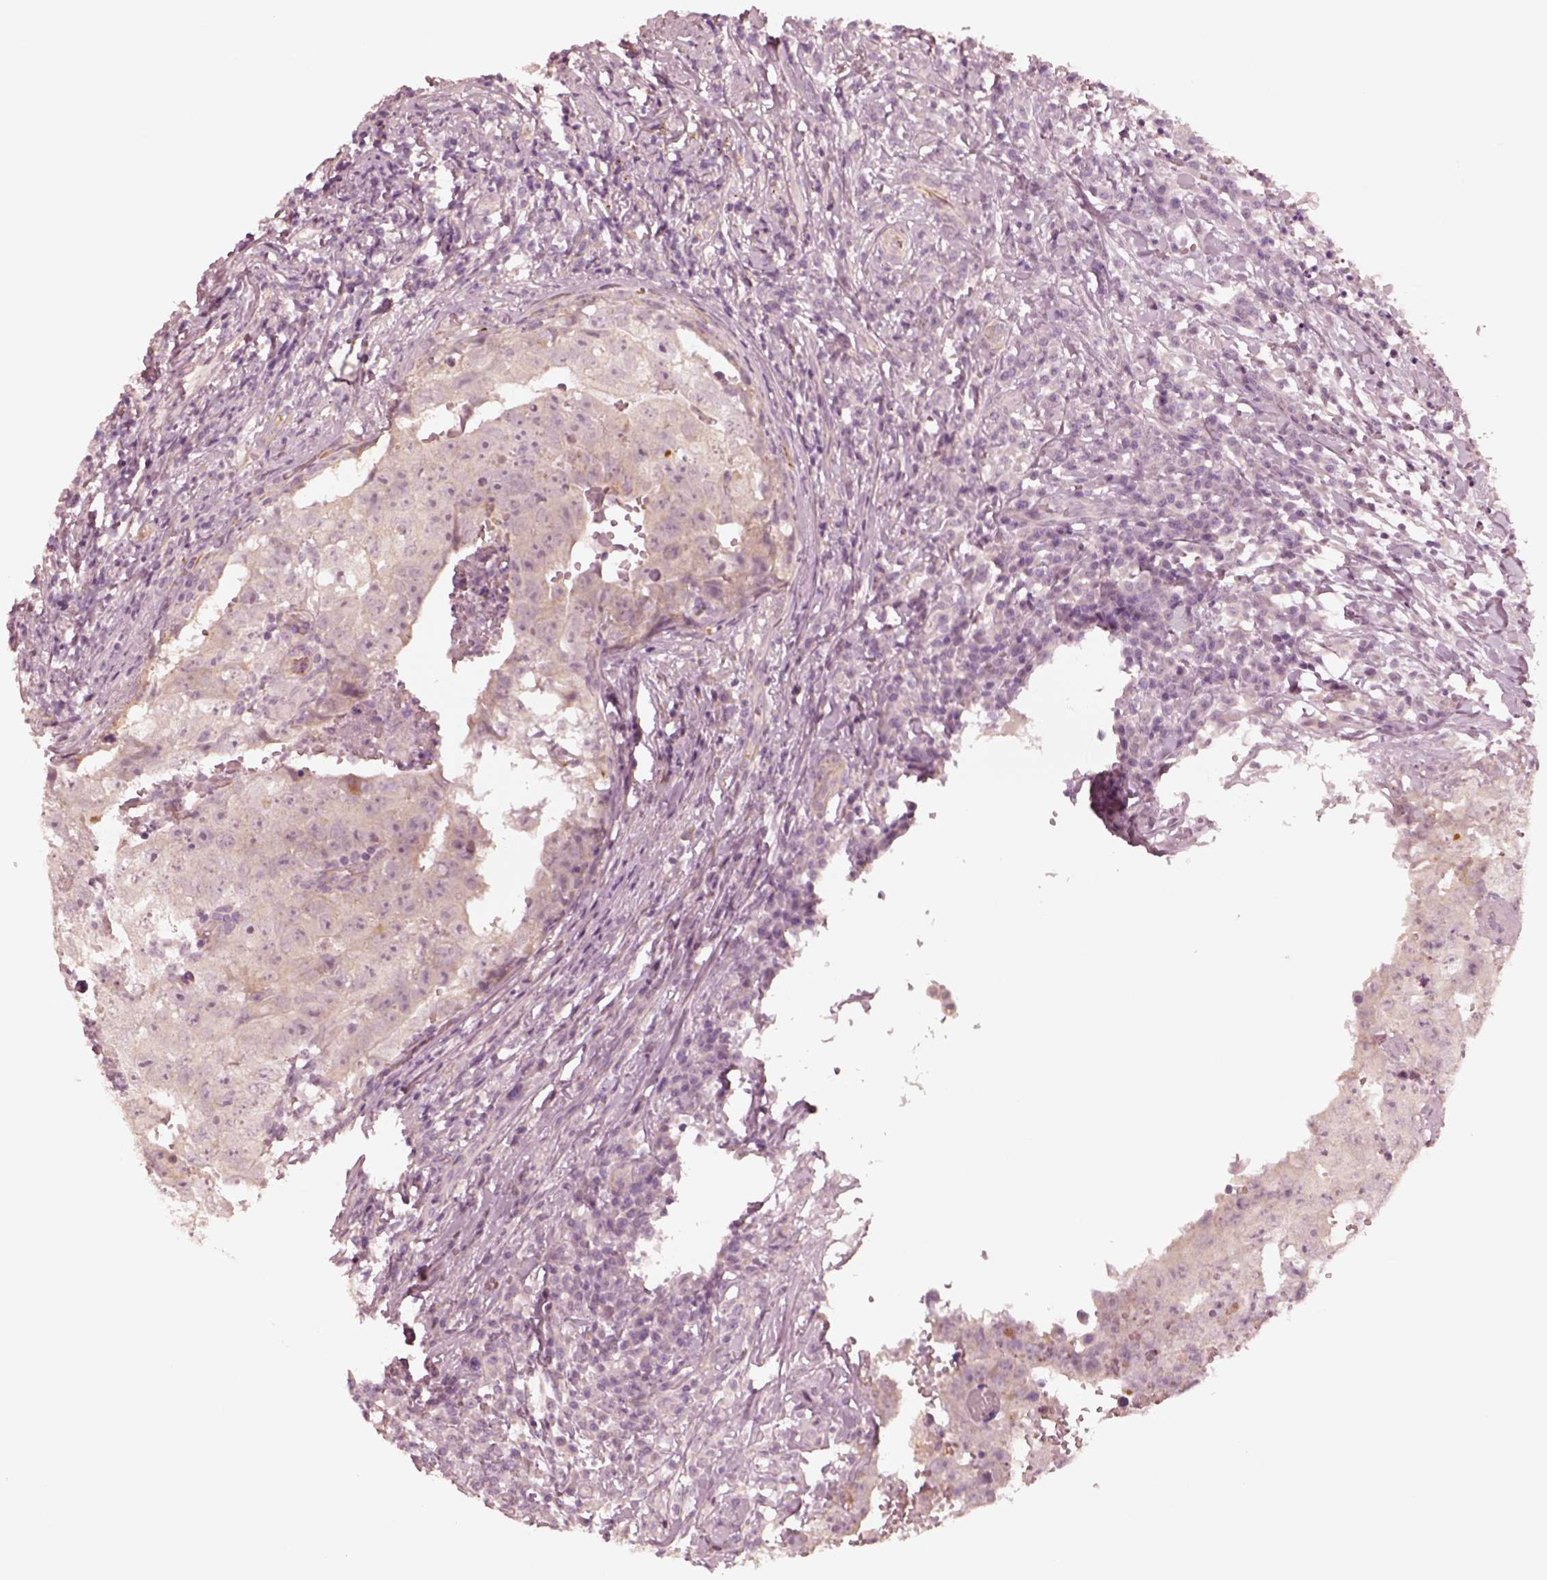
{"staining": {"intensity": "negative", "quantity": "none", "location": "none"}, "tissue": "testis cancer", "cell_type": "Tumor cells", "image_type": "cancer", "snomed": [{"axis": "morphology", "description": "Carcinoma, Embryonal, NOS"}, {"axis": "topography", "description": "Testis"}], "caption": "There is no significant staining in tumor cells of testis cancer (embryonal carcinoma).", "gene": "DNAAF9", "patient": {"sex": "male", "age": 36}}